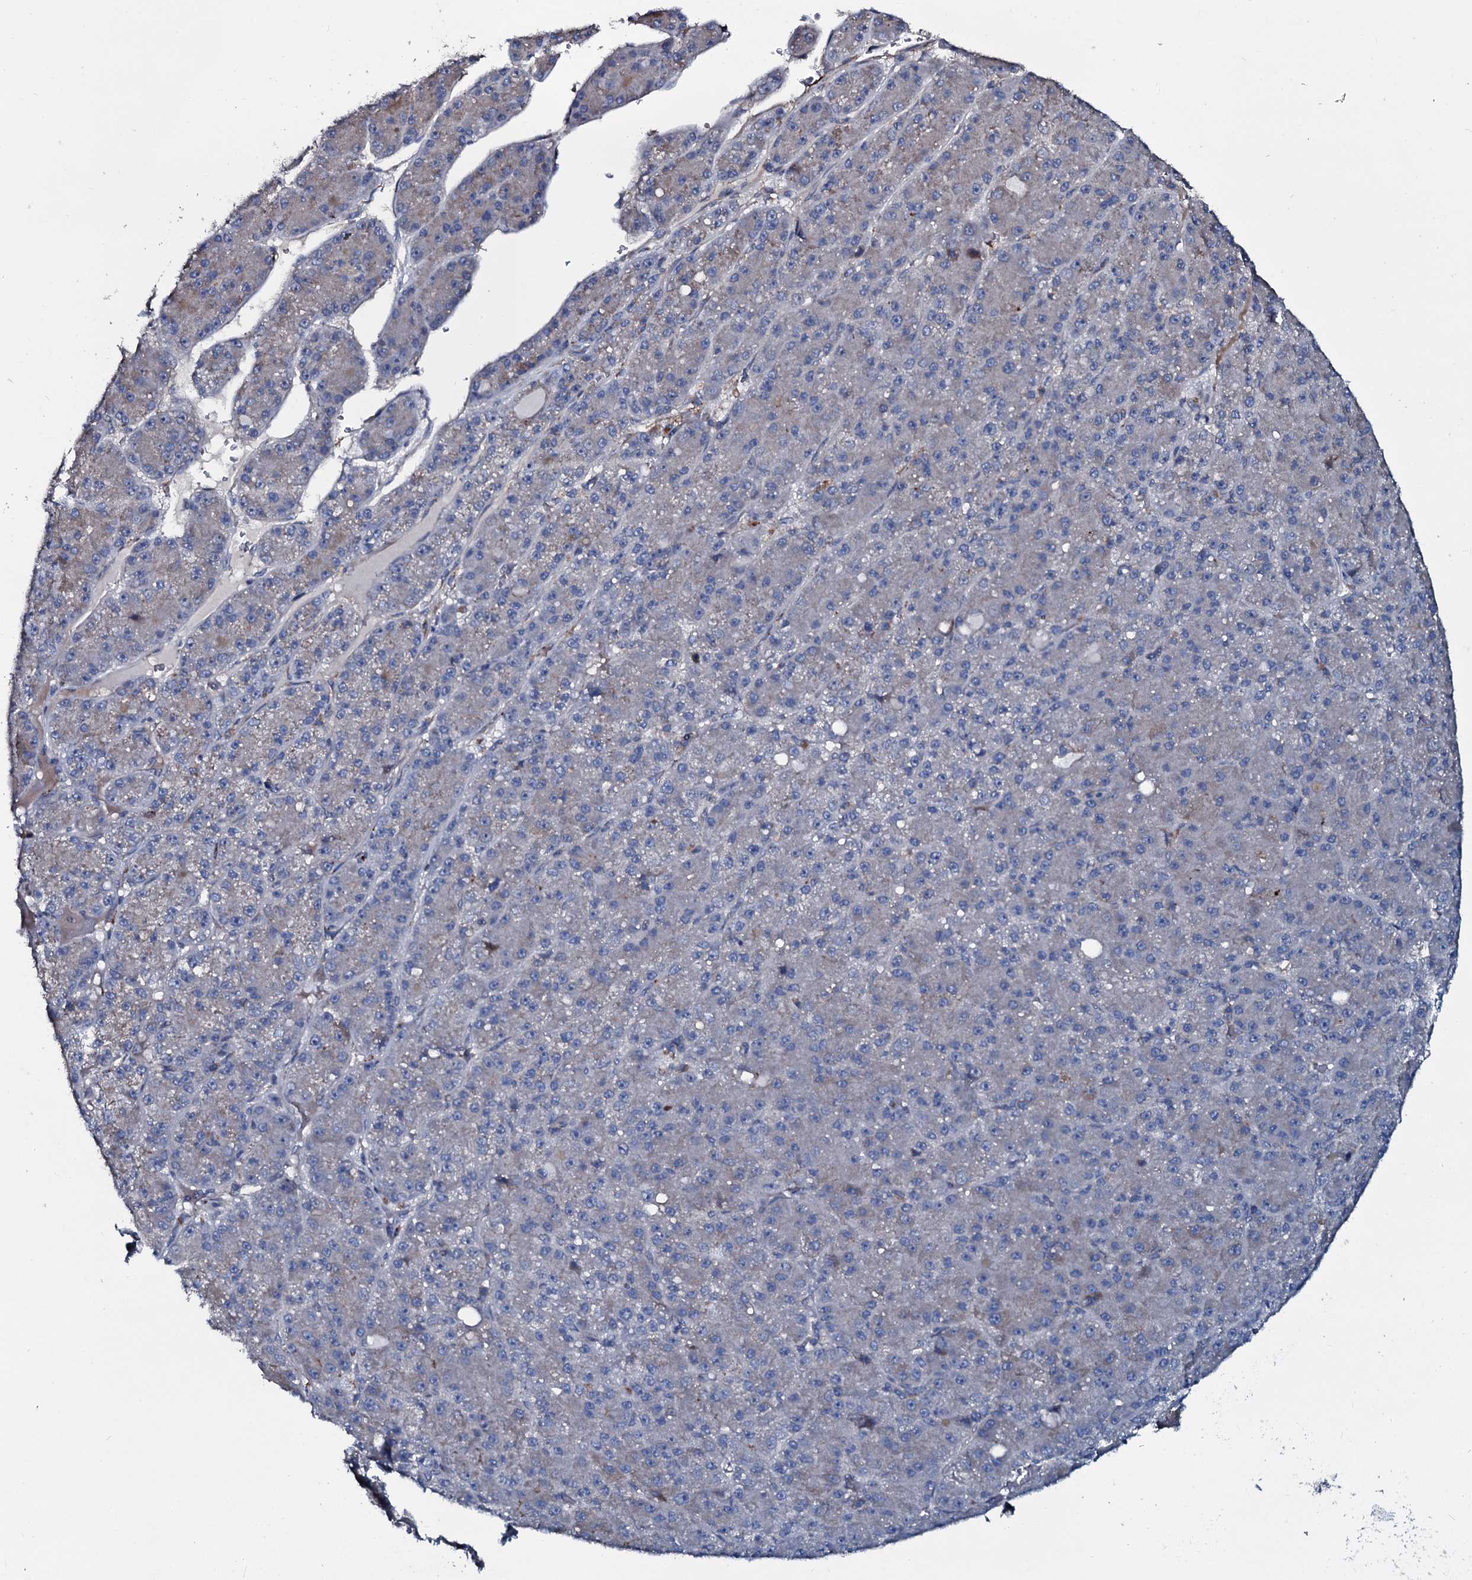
{"staining": {"intensity": "negative", "quantity": "none", "location": "none"}, "tissue": "liver cancer", "cell_type": "Tumor cells", "image_type": "cancer", "snomed": [{"axis": "morphology", "description": "Carcinoma, Hepatocellular, NOS"}, {"axis": "topography", "description": "Liver"}], "caption": "High magnification brightfield microscopy of hepatocellular carcinoma (liver) stained with DAB (brown) and counterstained with hematoxylin (blue): tumor cells show no significant positivity. (Brightfield microscopy of DAB IHC at high magnification).", "gene": "IL12B", "patient": {"sex": "male", "age": 67}}